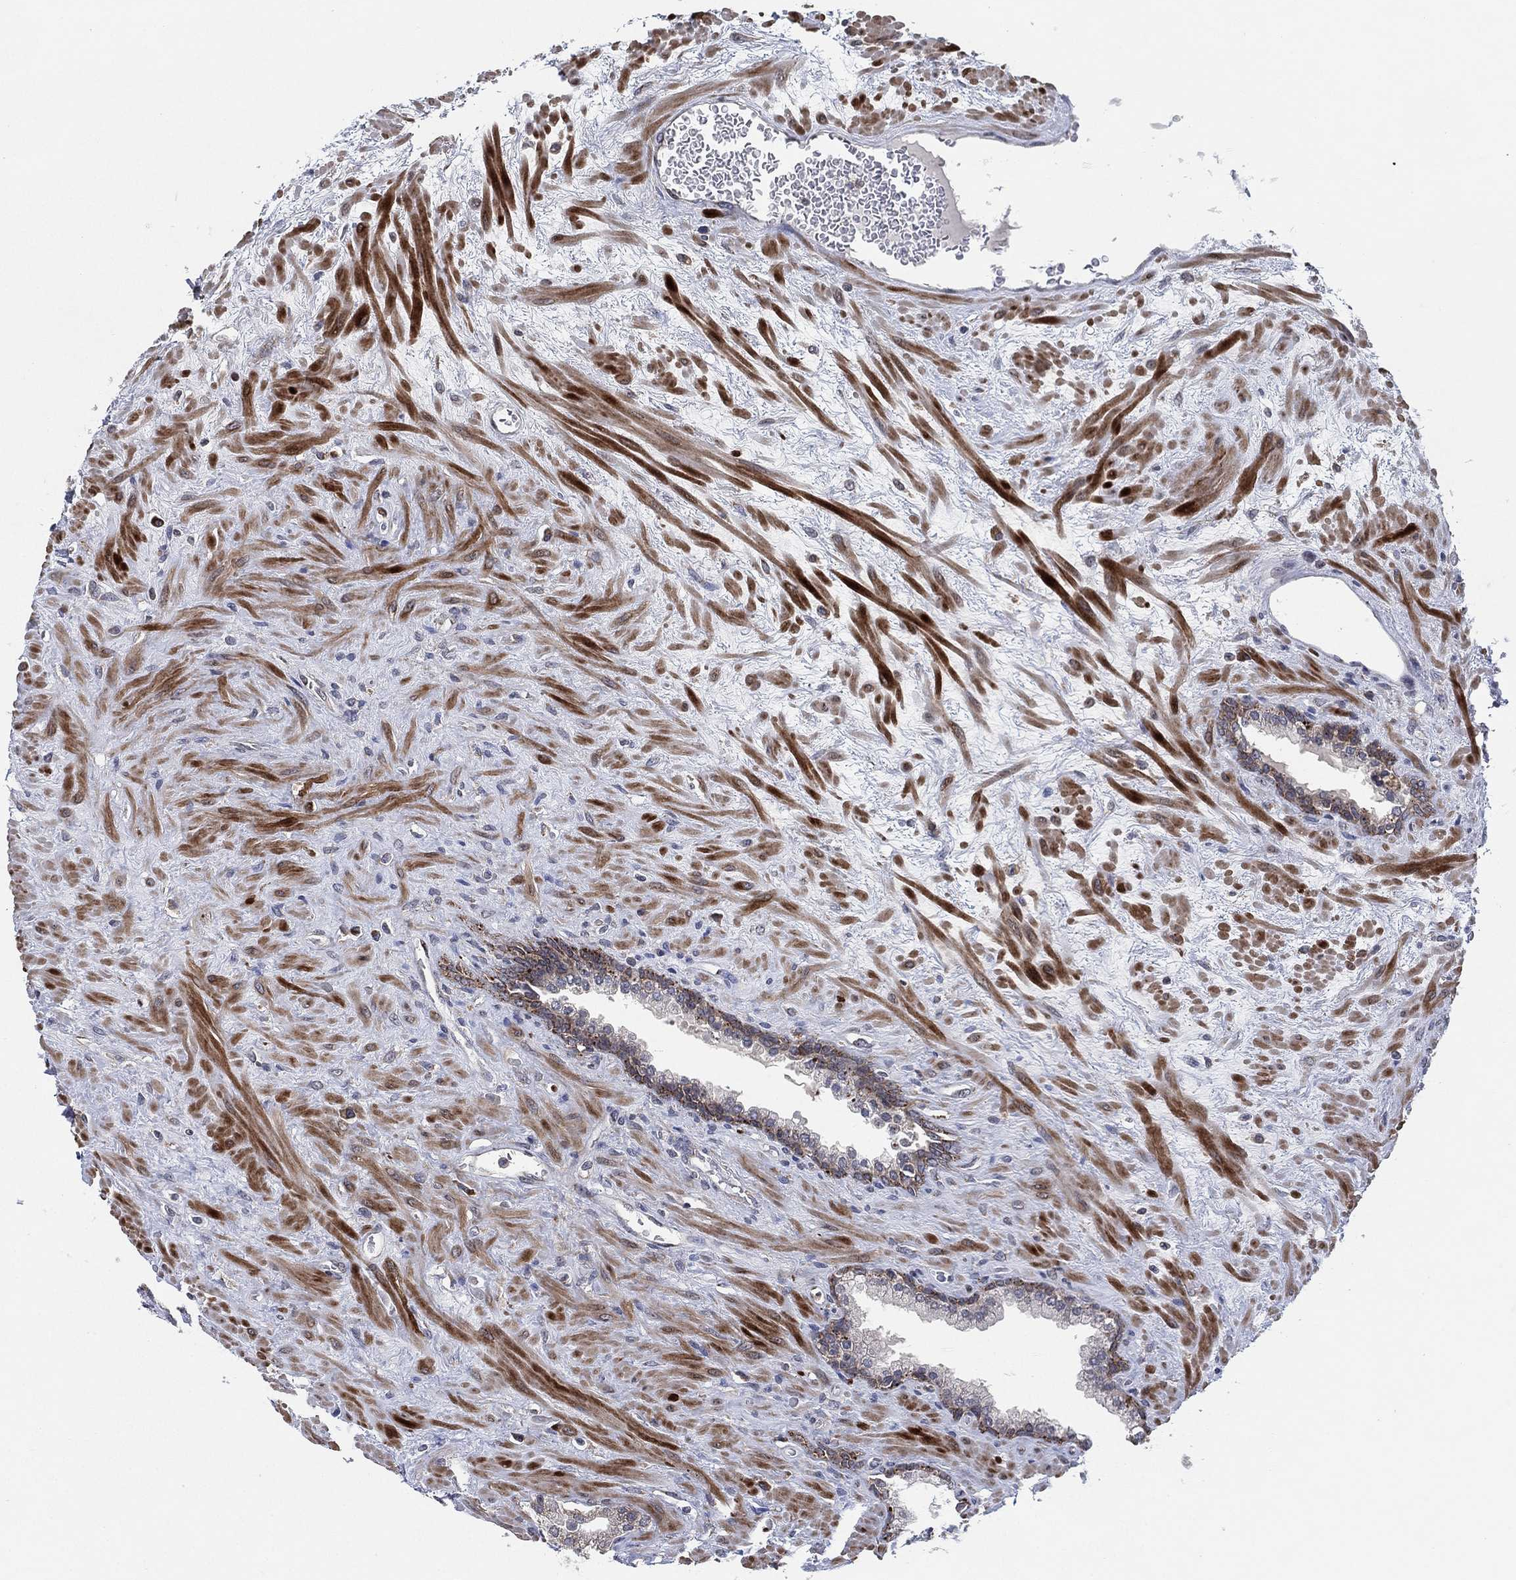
{"staining": {"intensity": "moderate", "quantity": "<25%", "location": "cytoplasmic/membranous"}, "tissue": "prostate", "cell_type": "Glandular cells", "image_type": "normal", "snomed": [{"axis": "morphology", "description": "Normal tissue, NOS"}, {"axis": "topography", "description": "Prostate"}], "caption": "Immunohistochemistry (IHC) of benign human prostate shows low levels of moderate cytoplasmic/membranous expression in about <25% of glandular cells. The staining was performed using DAB (3,3'-diaminobenzidine) to visualize the protein expression in brown, while the nuclei were stained in blue with hematoxylin (Magnification: 20x).", "gene": "FAM104A", "patient": {"sex": "male", "age": 63}}